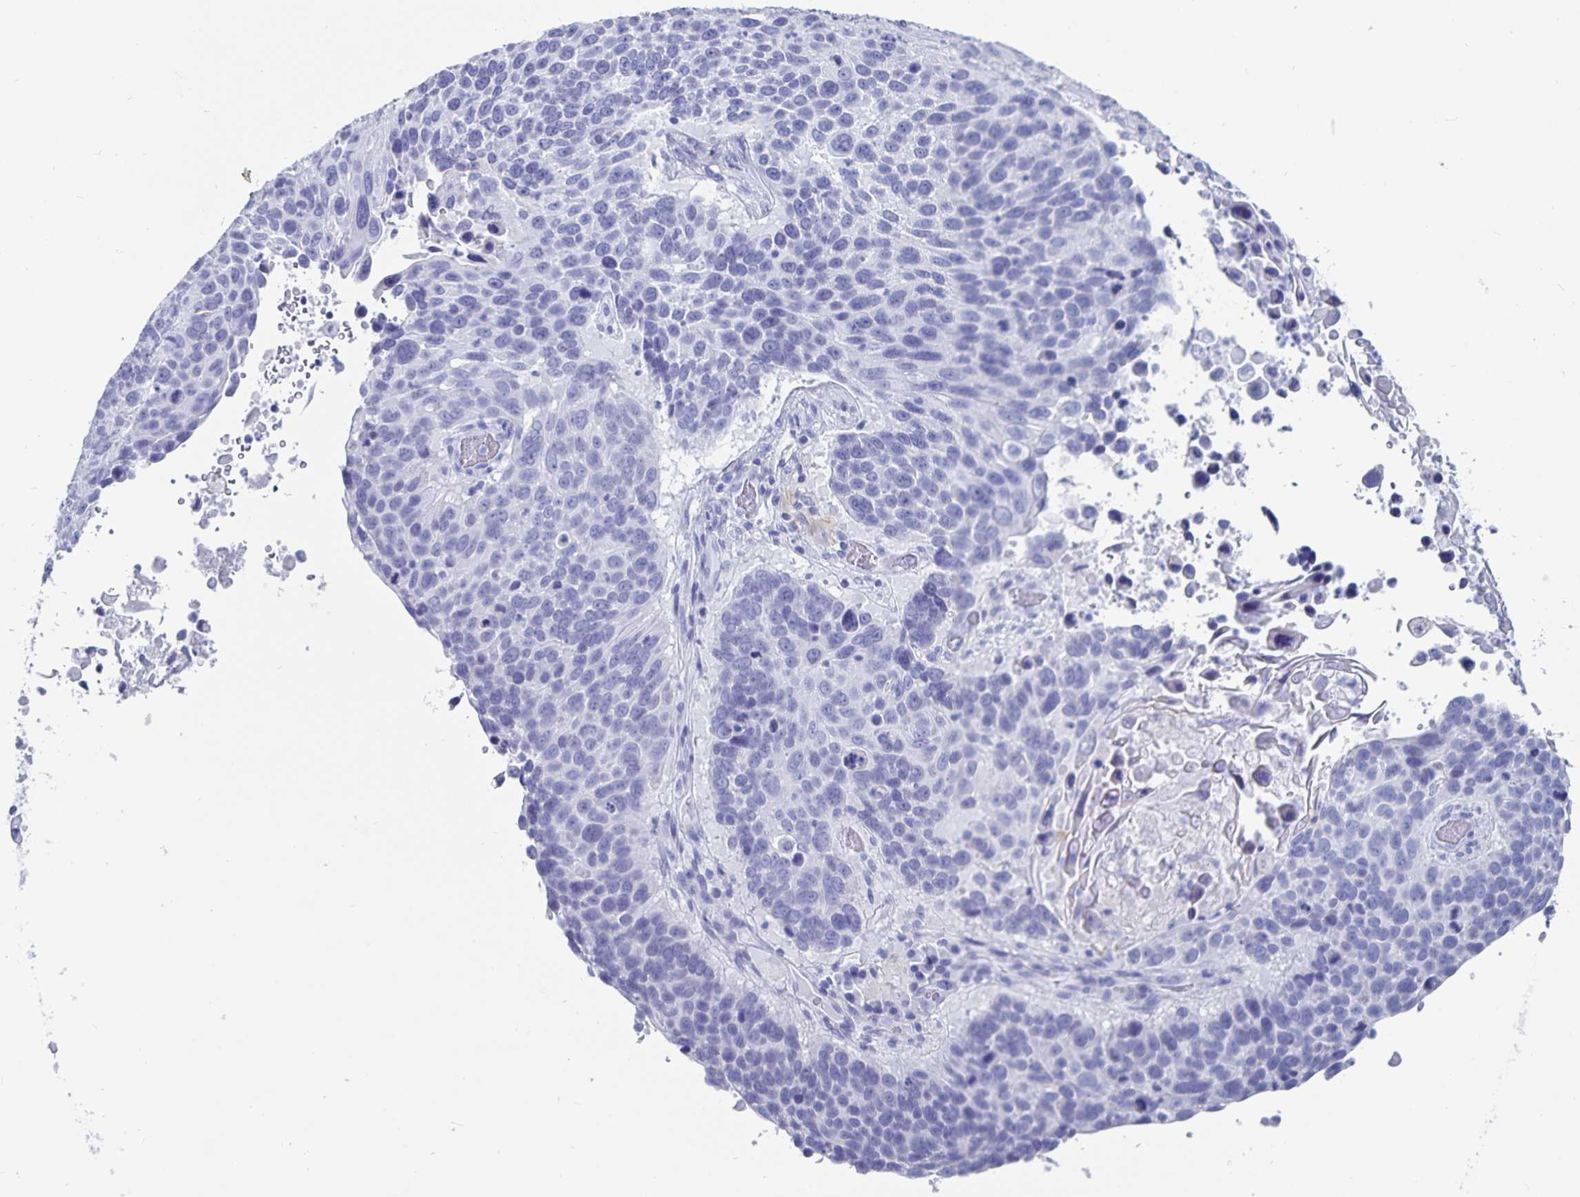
{"staining": {"intensity": "negative", "quantity": "none", "location": "none"}, "tissue": "lung cancer", "cell_type": "Tumor cells", "image_type": "cancer", "snomed": [{"axis": "morphology", "description": "Squamous cell carcinoma, NOS"}, {"axis": "topography", "description": "Lung"}], "caption": "DAB immunohistochemical staining of human lung cancer reveals no significant staining in tumor cells.", "gene": "C19orf73", "patient": {"sex": "male", "age": 68}}